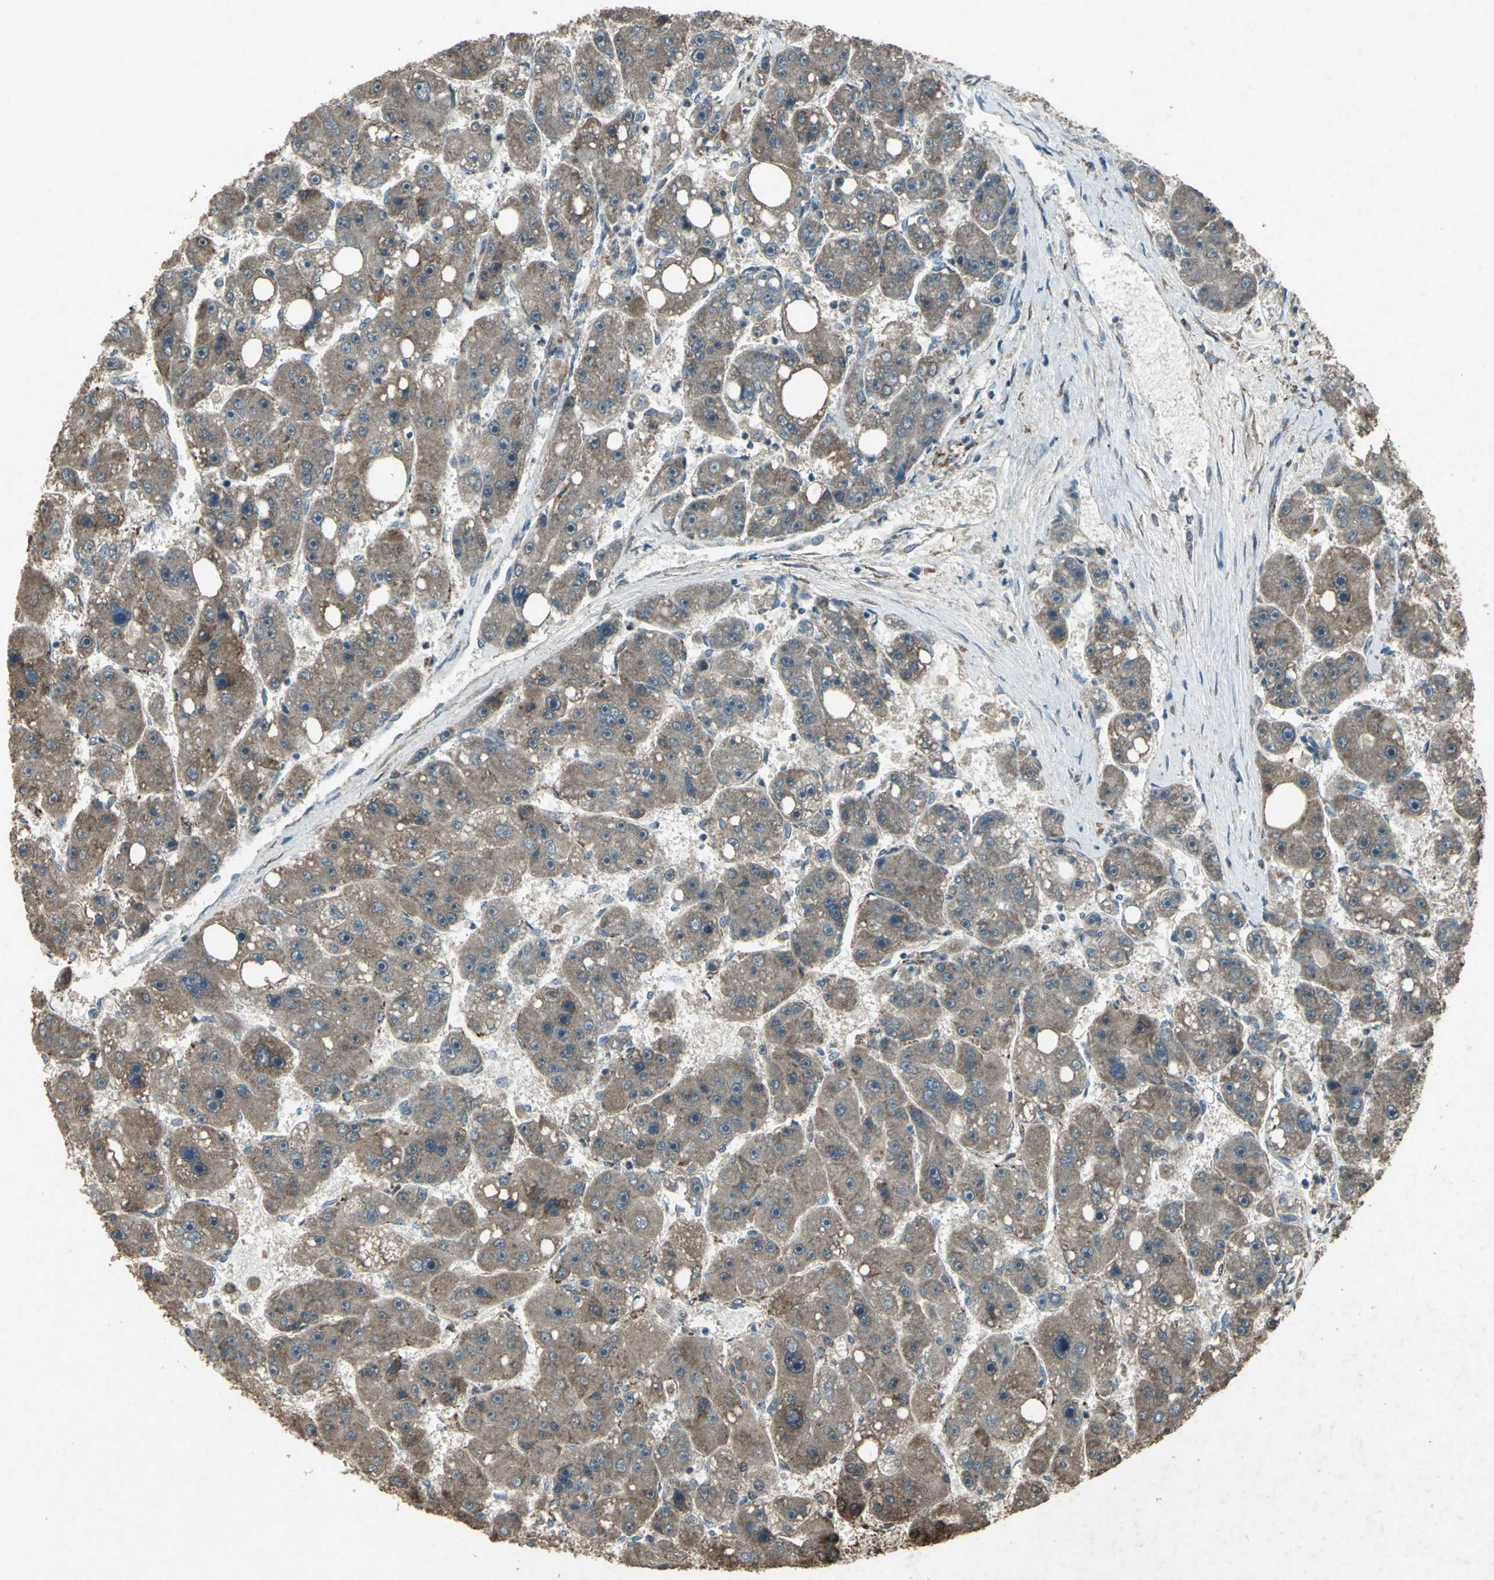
{"staining": {"intensity": "weak", "quantity": ">75%", "location": "cytoplasmic/membranous"}, "tissue": "liver cancer", "cell_type": "Tumor cells", "image_type": "cancer", "snomed": [{"axis": "morphology", "description": "Carcinoma, Hepatocellular, NOS"}, {"axis": "topography", "description": "Liver"}], "caption": "High-magnification brightfield microscopy of liver cancer (hepatocellular carcinoma) stained with DAB (brown) and counterstained with hematoxylin (blue). tumor cells exhibit weak cytoplasmic/membranous positivity is identified in approximately>75% of cells.", "gene": "SEPTIN4", "patient": {"sex": "female", "age": 61}}